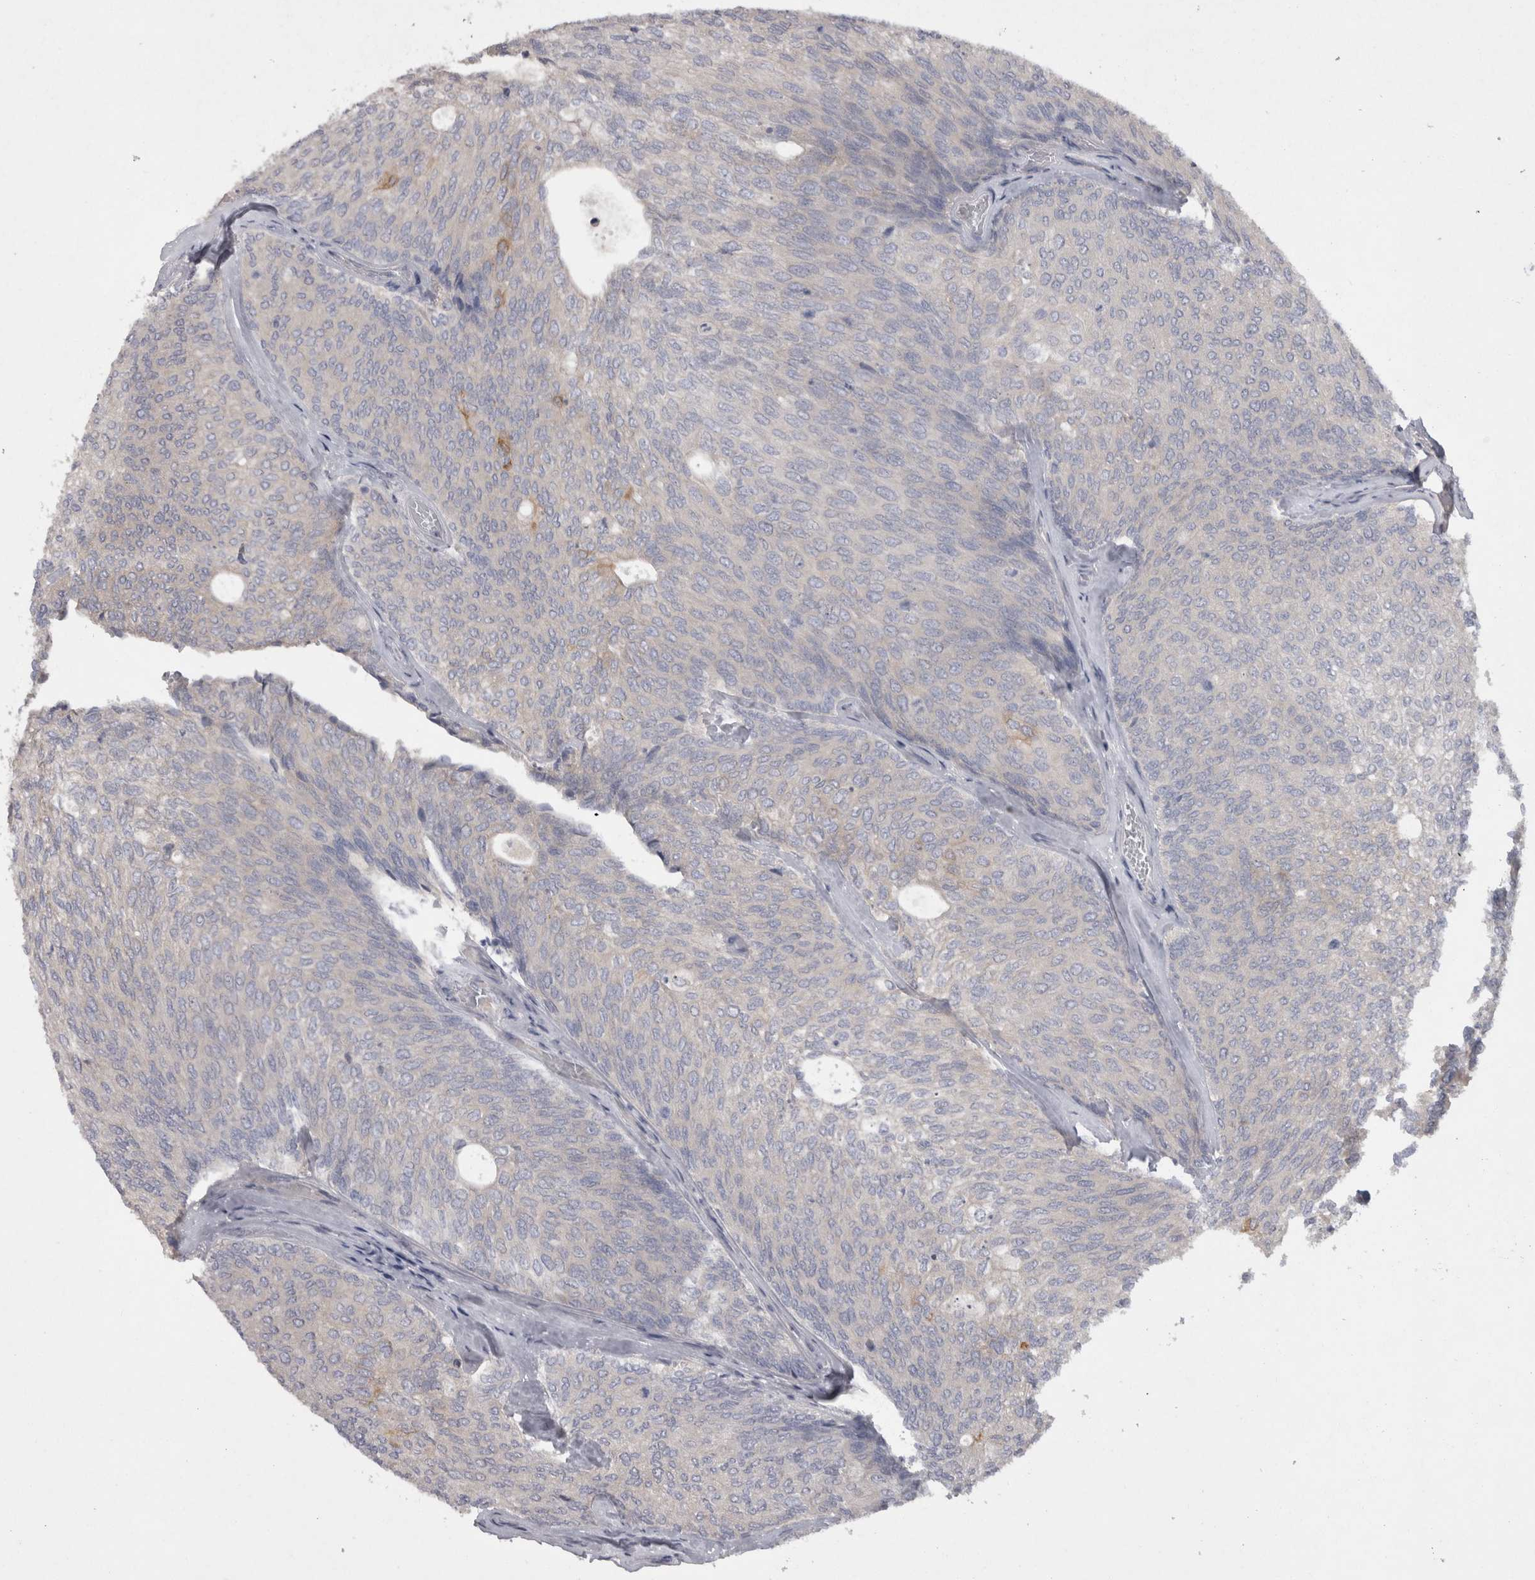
{"staining": {"intensity": "weak", "quantity": "<25%", "location": "cytoplasmic/membranous"}, "tissue": "urothelial cancer", "cell_type": "Tumor cells", "image_type": "cancer", "snomed": [{"axis": "morphology", "description": "Urothelial carcinoma, Low grade"}, {"axis": "topography", "description": "Urinary bladder"}], "caption": "This is a image of immunohistochemistry staining of urothelial carcinoma (low-grade), which shows no staining in tumor cells.", "gene": "LRRC40", "patient": {"sex": "female", "age": 79}}